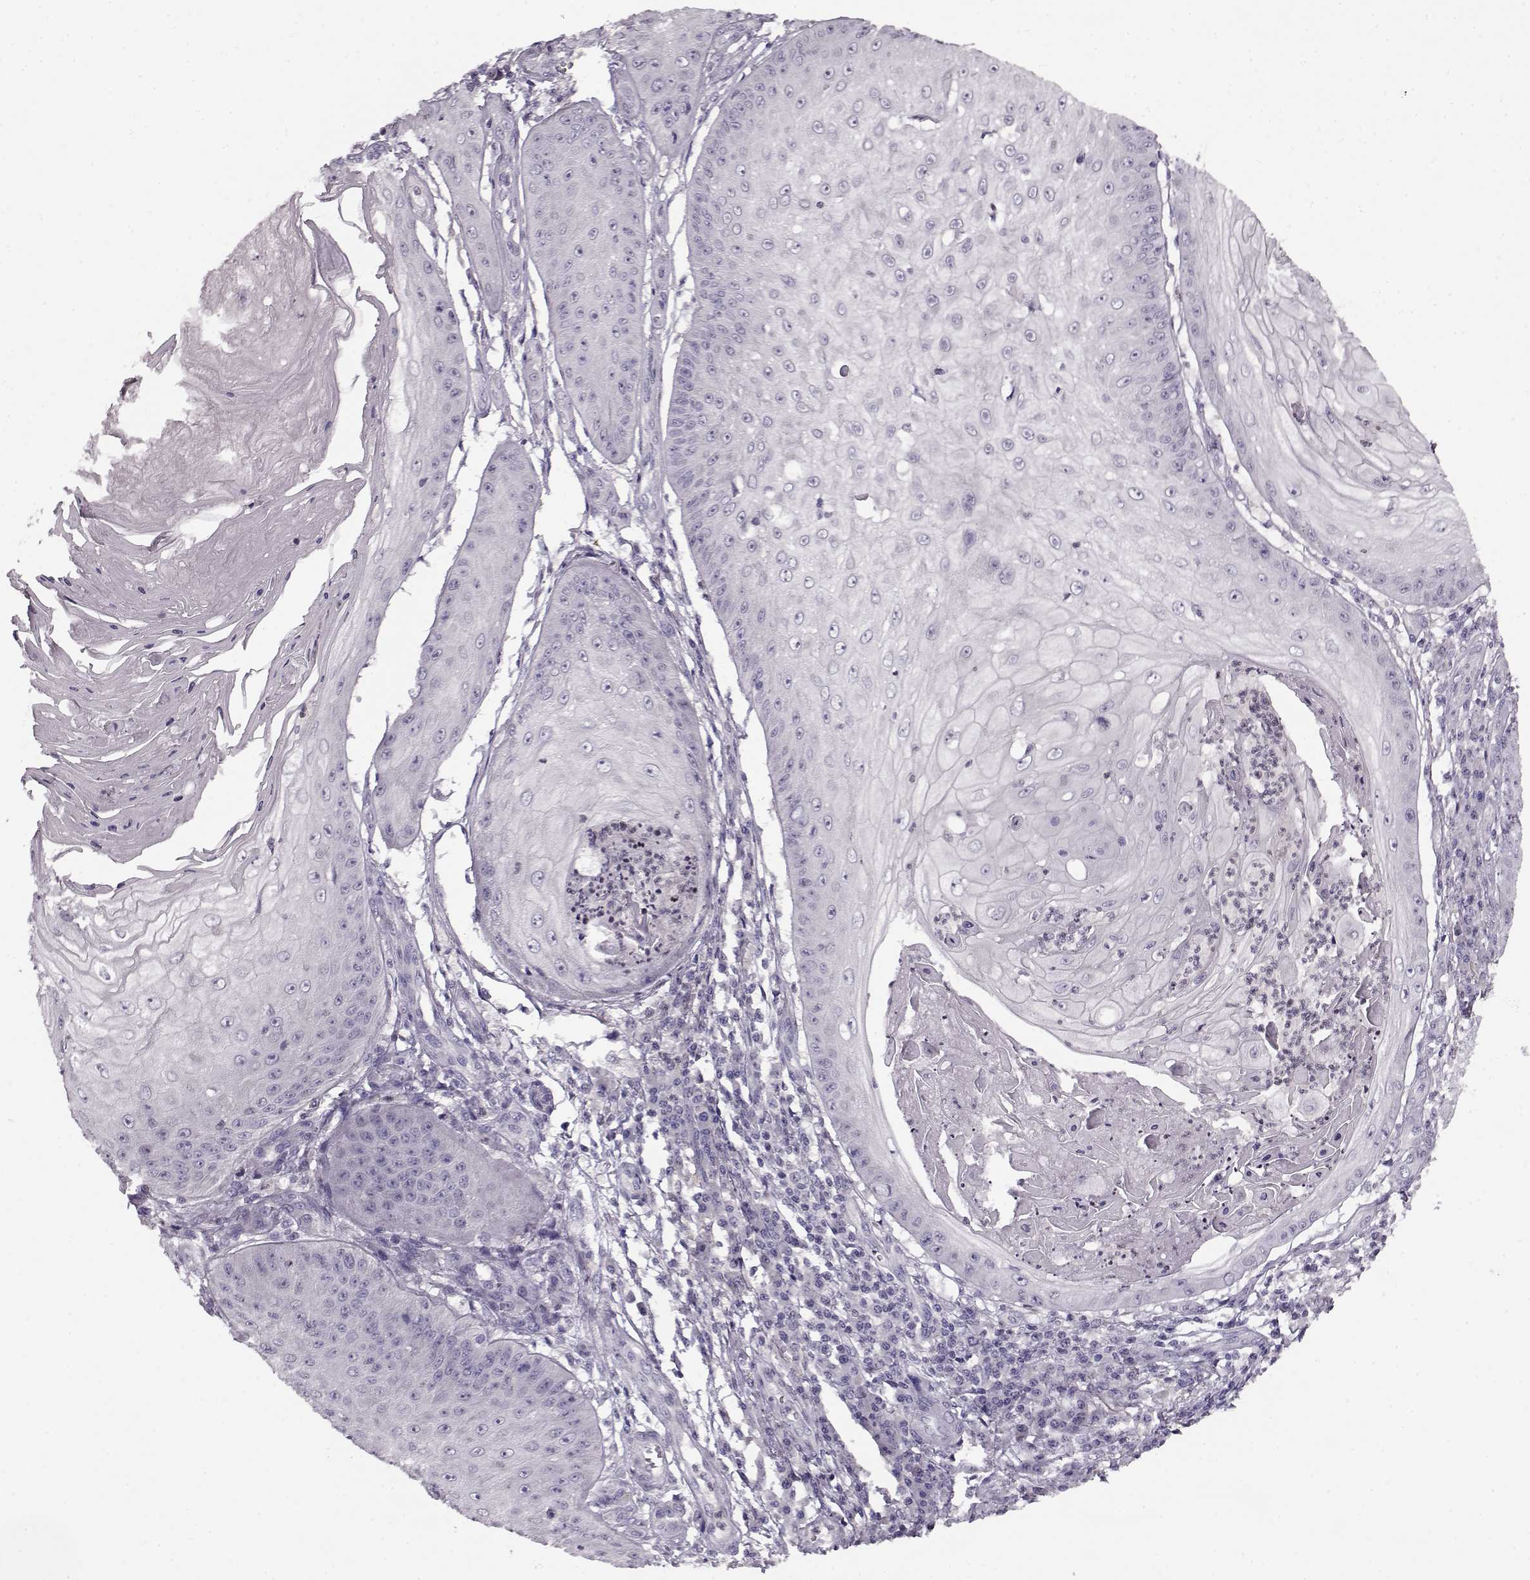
{"staining": {"intensity": "negative", "quantity": "none", "location": "none"}, "tissue": "skin cancer", "cell_type": "Tumor cells", "image_type": "cancer", "snomed": [{"axis": "morphology", "description": "Squamous cell carcinoma, NOS"}, {"axis": "topography", "description": "Skin"}], "caption": "Immunohistochemistry (IHC) photomicrograph of human squamous cell carcinoma (skin) stained for a protein (brown), which exhibits no expression in tumor cells.", "gene": "RP1L1", "patient": {"sex": "male", "age": 70}}